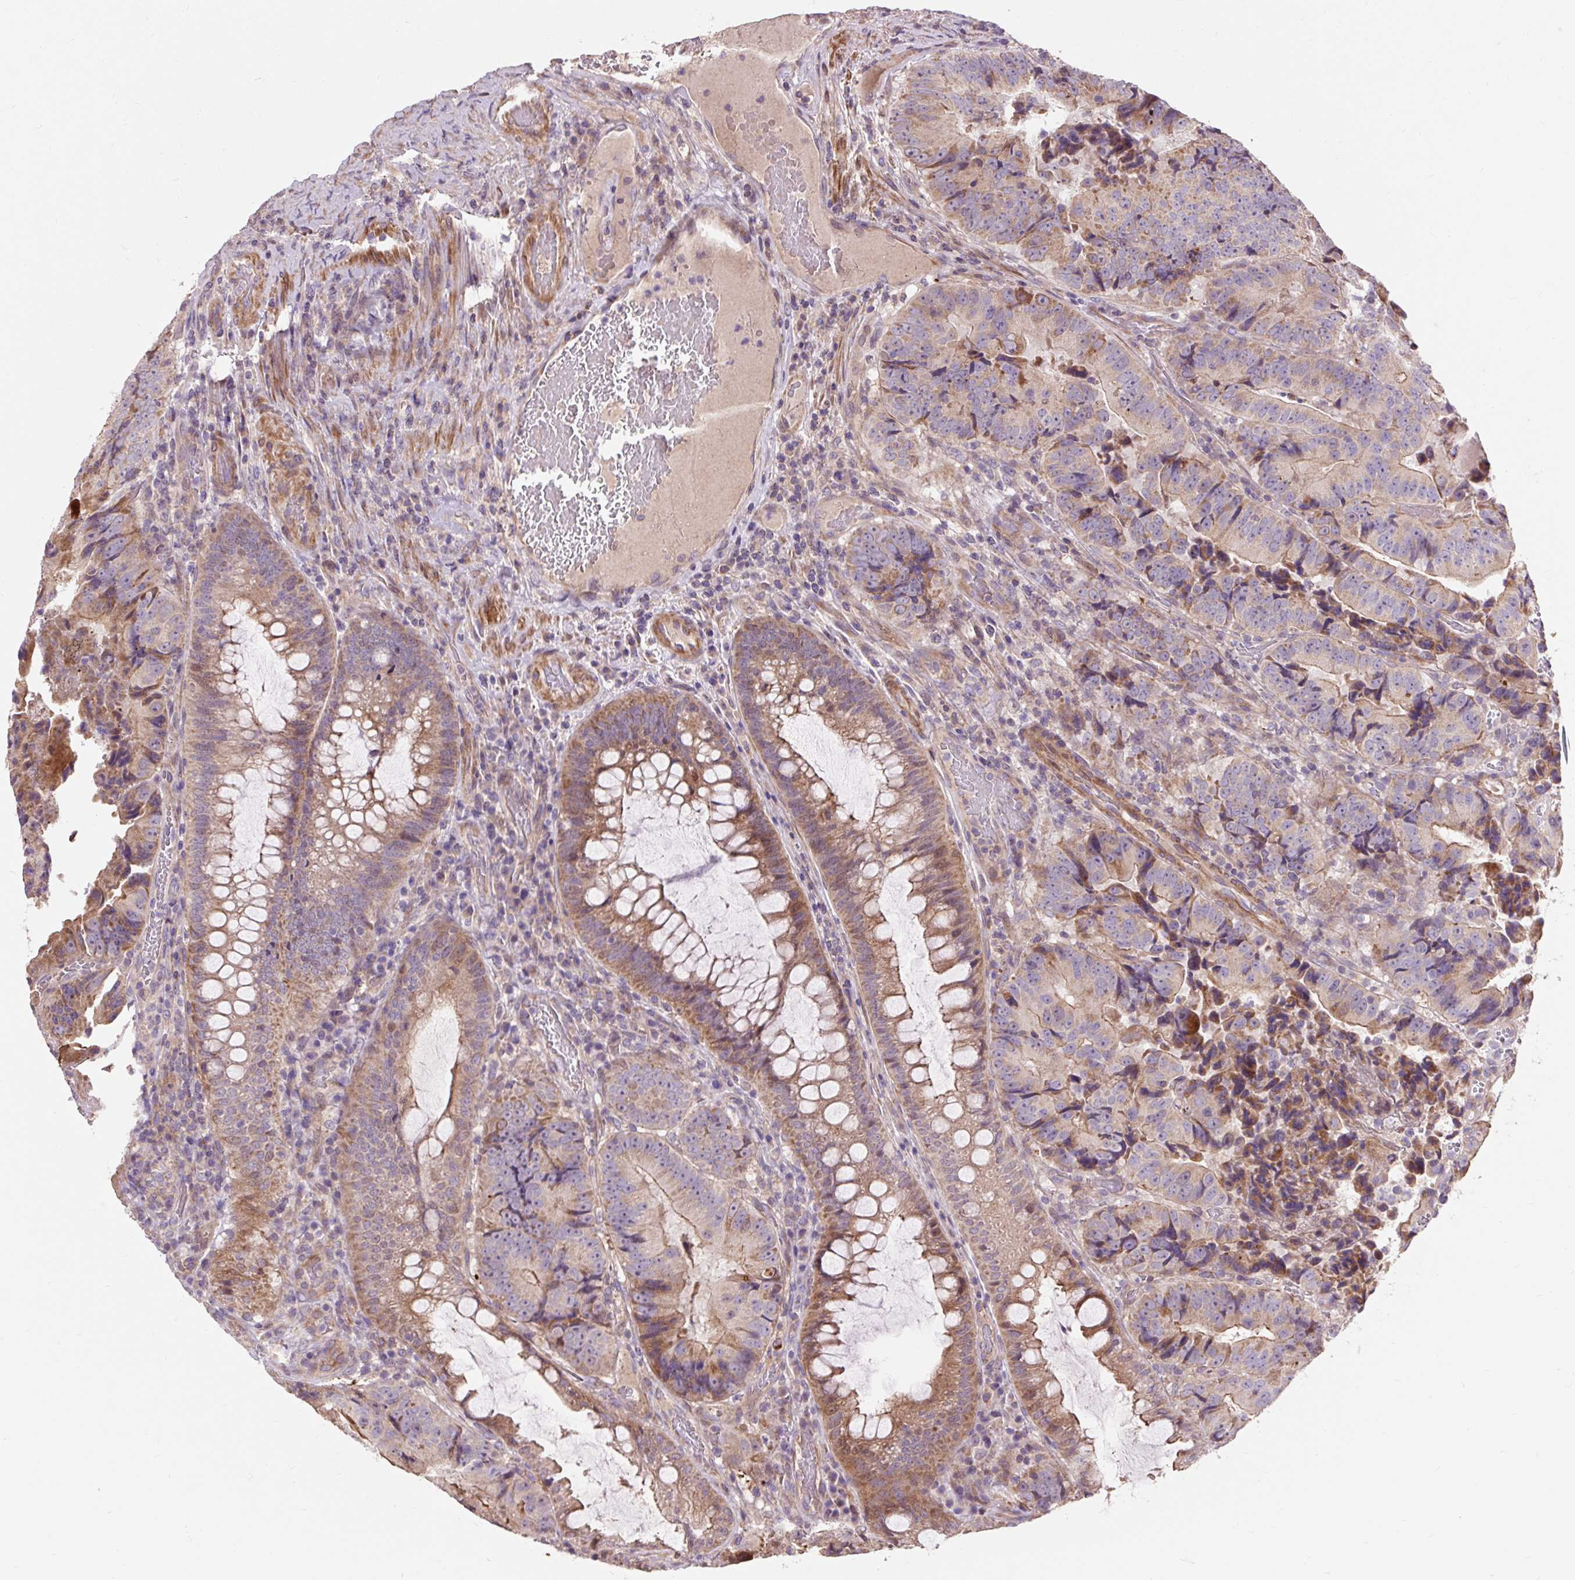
{"staining": {"intensity": "moderate", "quantity": ">75%", "location": "cytoplasmic/membranous"}, "tissue": "colorectal cancer", "cell_type": "Tumor cells", "image_type": "cancer", "snomed": [{"axis": "morphology", "description": "Adenocarcinoma, NOS"}, {"axis": "topography", "description": "Colon"}], "caption": "A micrograph of human colorectal cancer stained for a protein shows moderate cytoplasmic/membranous brown staining in tumor cells.", "gene": "PRIMPOL", "patient": {"sex": "female", "age": 86}}